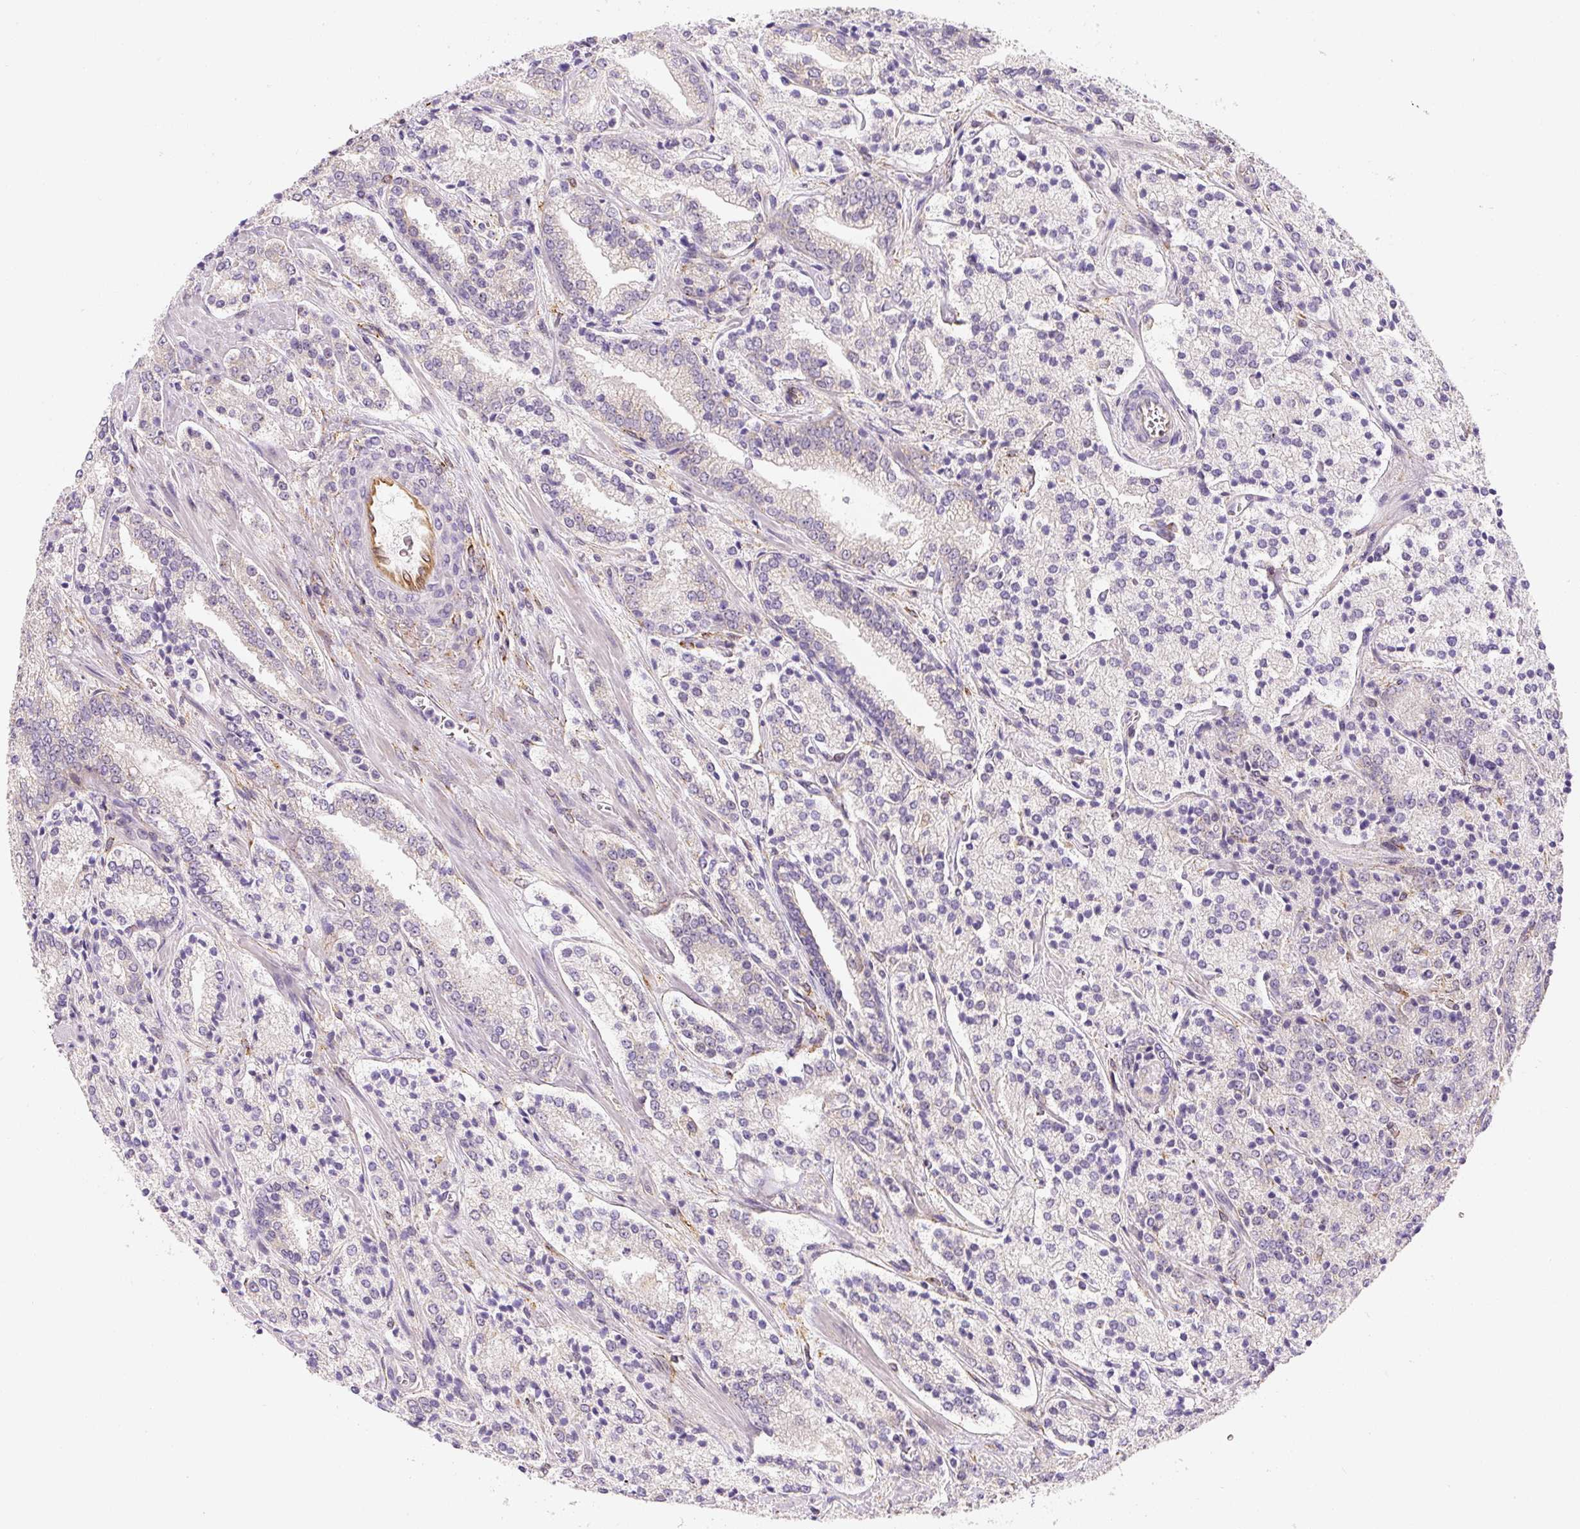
{"staining": {"intensity": "weak", "quantity": "<25%", "location": "cytoplasmic/membranous"}, "tissue": "prostate cancer", "cell_type": "Tumor cells", "image_type": "cancer", "snomed": [{"axis": "morphology", "description": "Adenocarcinoma, High grade"}, {"axis": "topography", "description": "Prostate"}], "caption": "An image of prostate high-grade adenocarcinoma stained for a protein demonstrates no brown staining in tumor cells. (DAB (3,3'-diaminobenzidine) IHC with hematoxylin counter stain).", "gene": "PLA2G4A", "patient": {"sex": "male", "age": 63}}